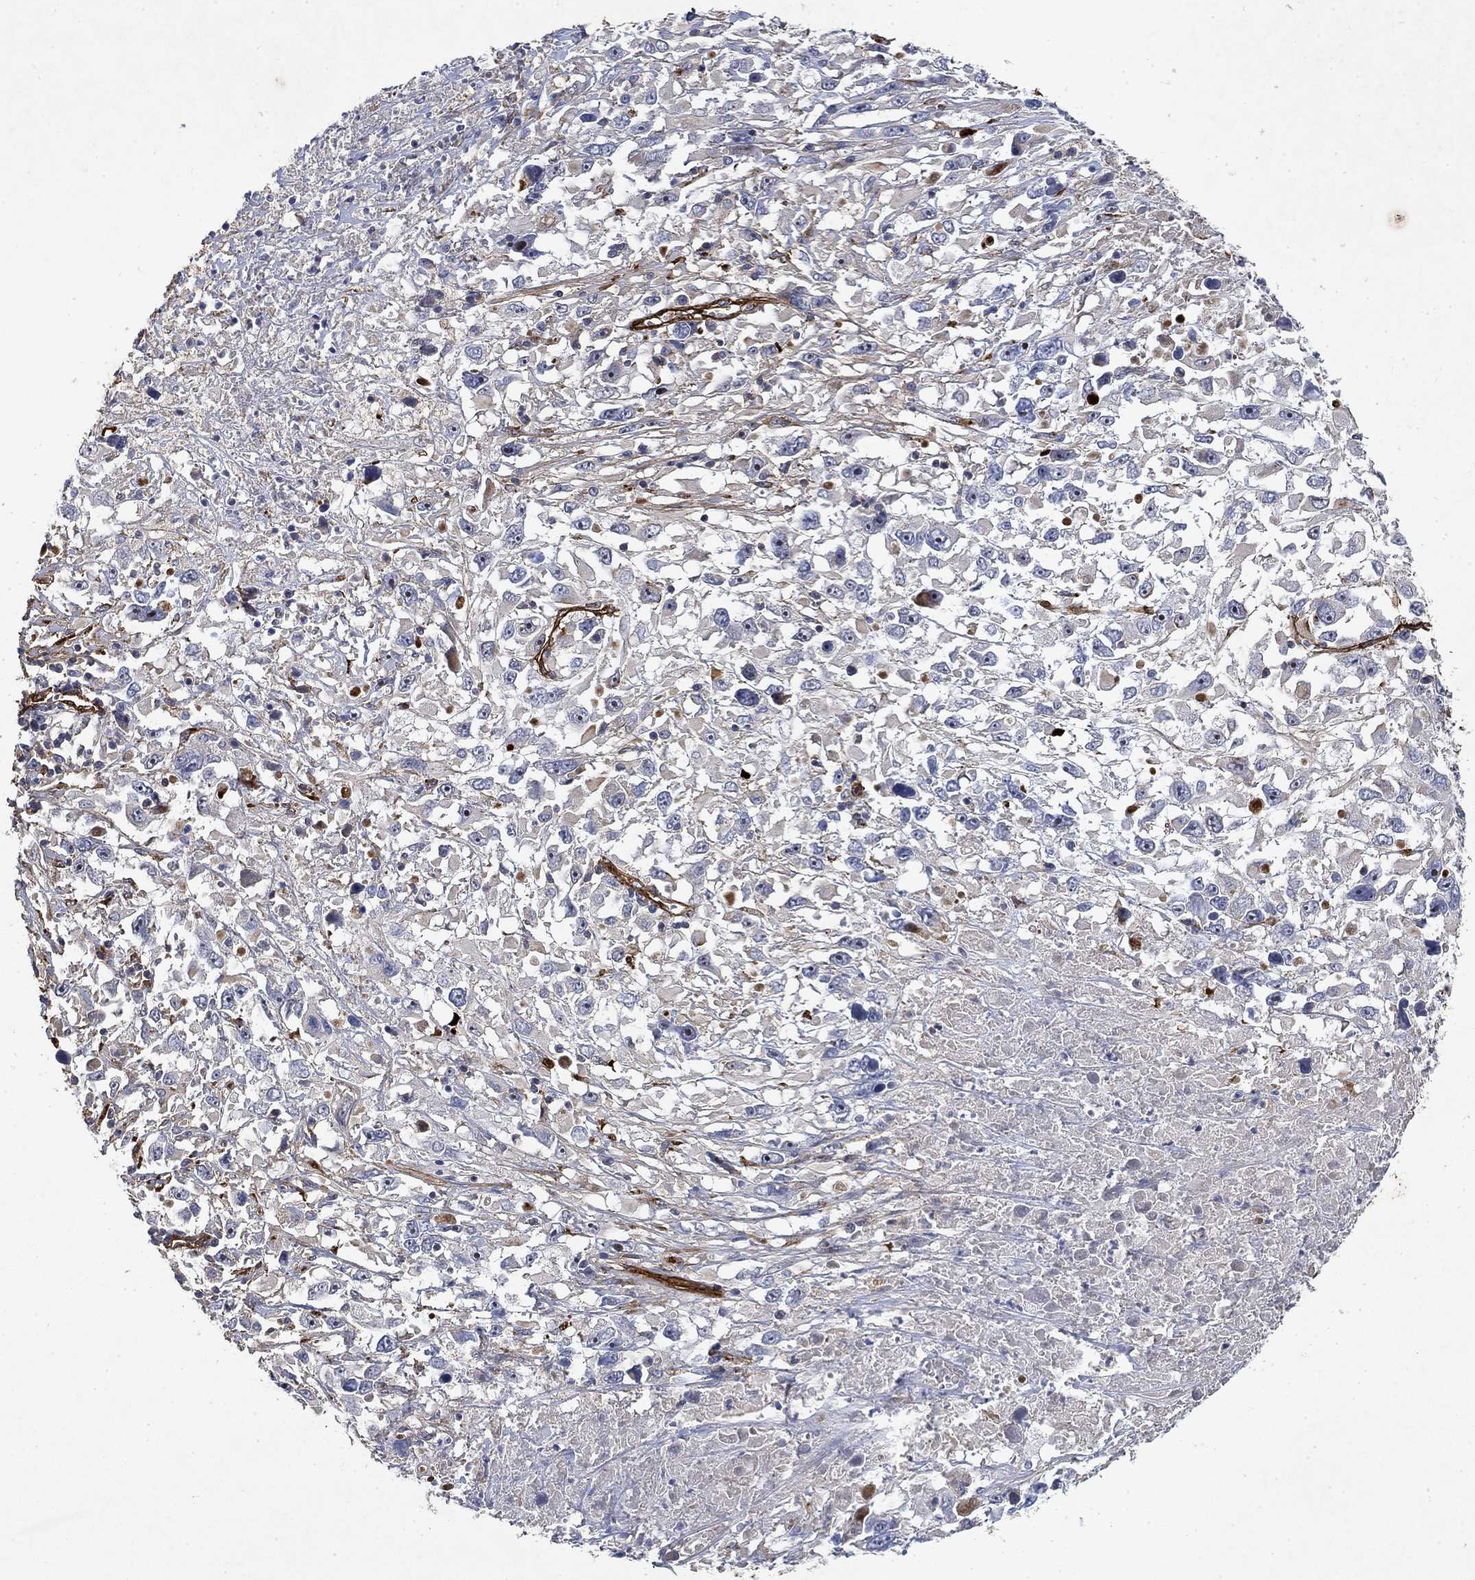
{"staining": {"intensity": "negative", "quantity": "none", "location": "none"}, "tissue": "melanoma", "cell_type": "Tumor cells", "image_type": "cancer", "snomed": [{"axis": "morphology", "description": "Malignant melanoma, Metastatic site"}, {"axis": "topography", "description": "Soft tissue"}], "caption": "High magnification brightfield microscopy of malignant melanoma (metastatic site) stained with DAB (3,3'-diaminobenzidine) (brown) and counterstained with hematoxylin (blue): tumor cells show no significant expression.", "gene": "COL4A2", "patient": {"sex": "male", "age": 50}}